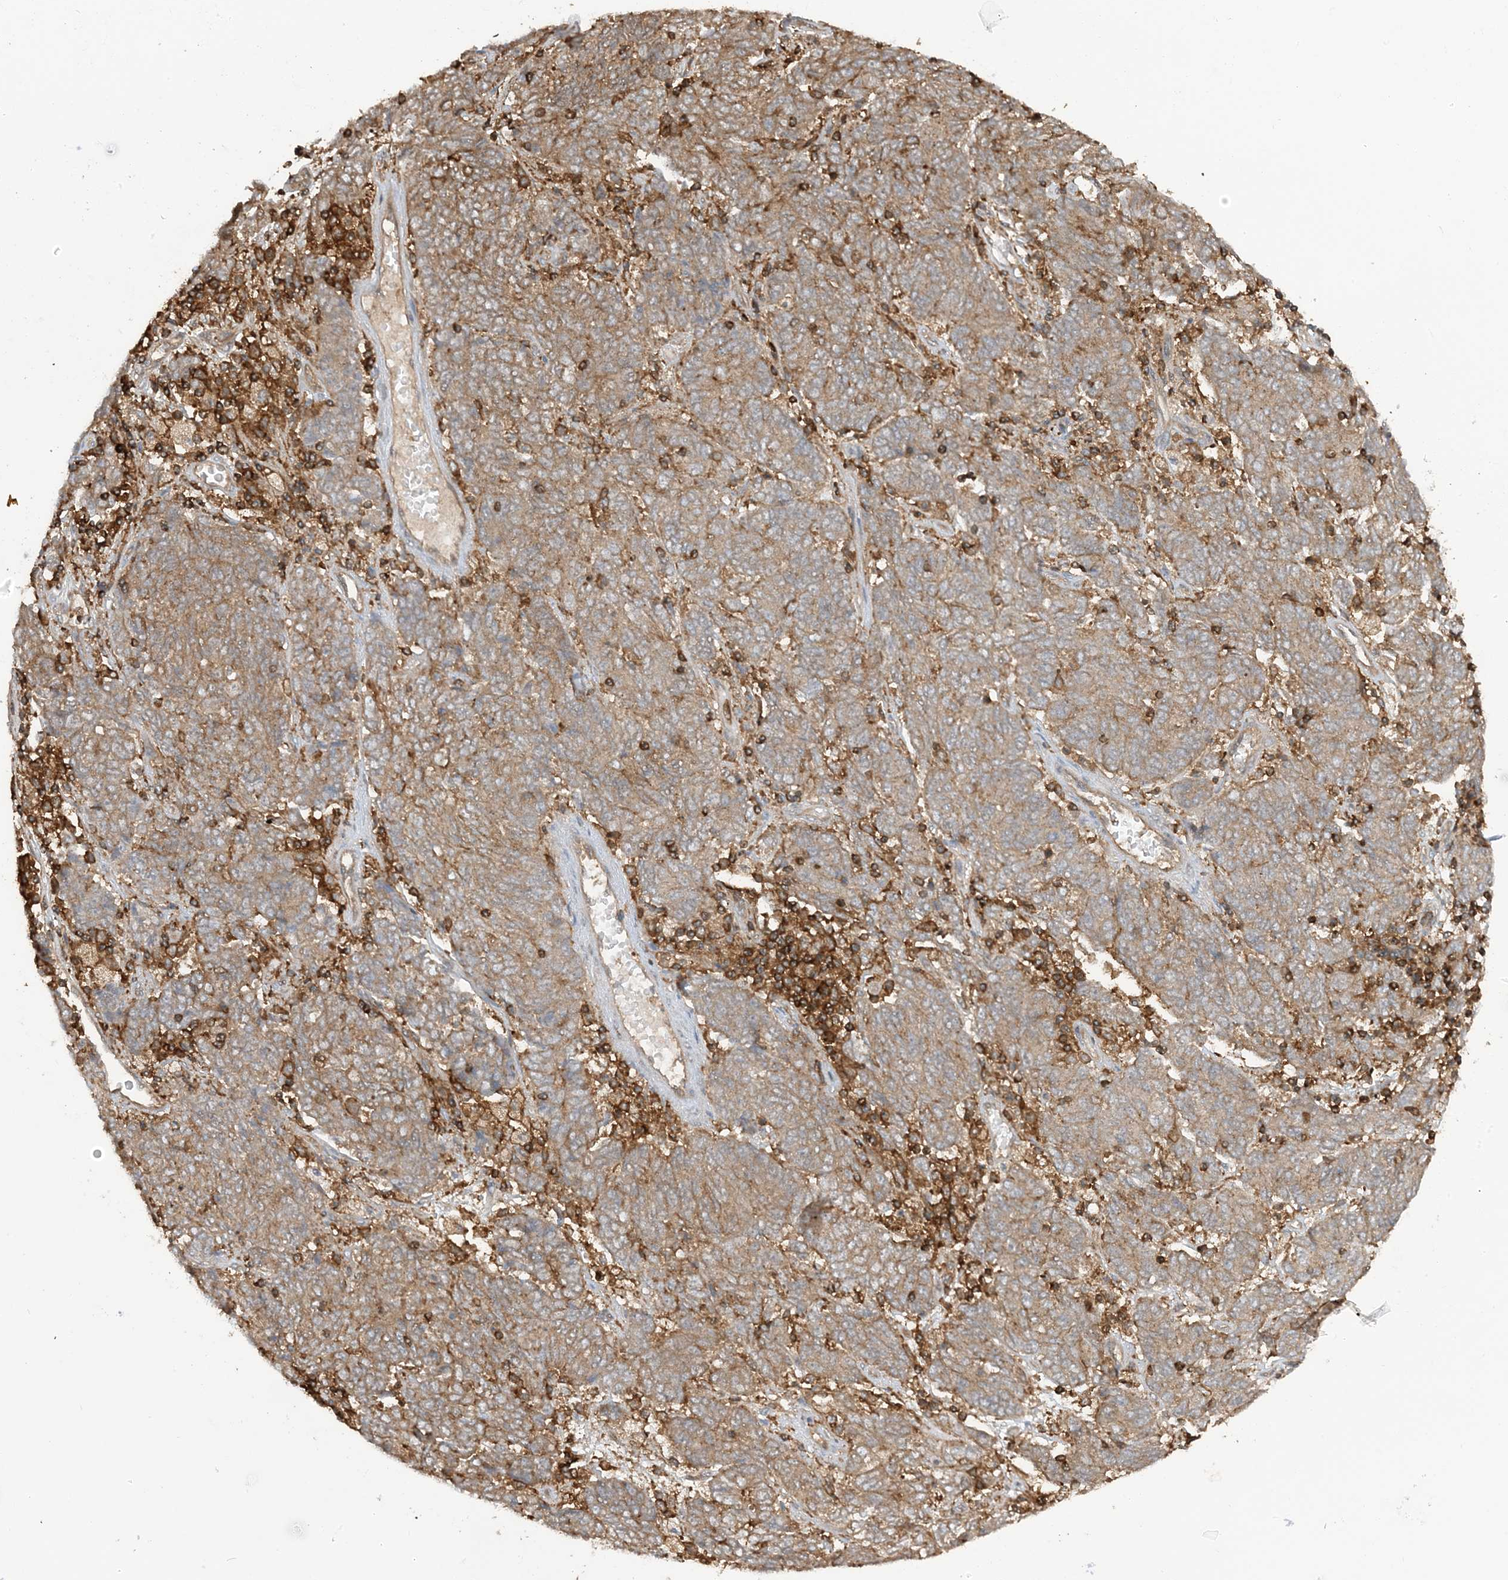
{"staining": {"intensity": "moderate", "quantity": ">75%", "location": "cytoplasmic/membranous"}, "tissue": "endometrial cancer", "cell_type": "Tumor cells", "image_type": "cancer", "snomed": [{"axis": "morphology", "description": "Adenocarcinoma, NOS"}, {"axis": "topography", "description": "Endometrium"}], "caption": "DAB (3,3'-diaminobenzidine) immunohistochemical staining of human adenocarcinoma (endometrial) shows moderate cytoplasmic/membranous protein expression in about >75% of tumor cells. The staining was performed using DAB, with brown indicating positive protein expression. Nuclei are stained blue with hematoxylin.", "gene": "CAPZB", "patient": {"sex": "female", "age": 80}}